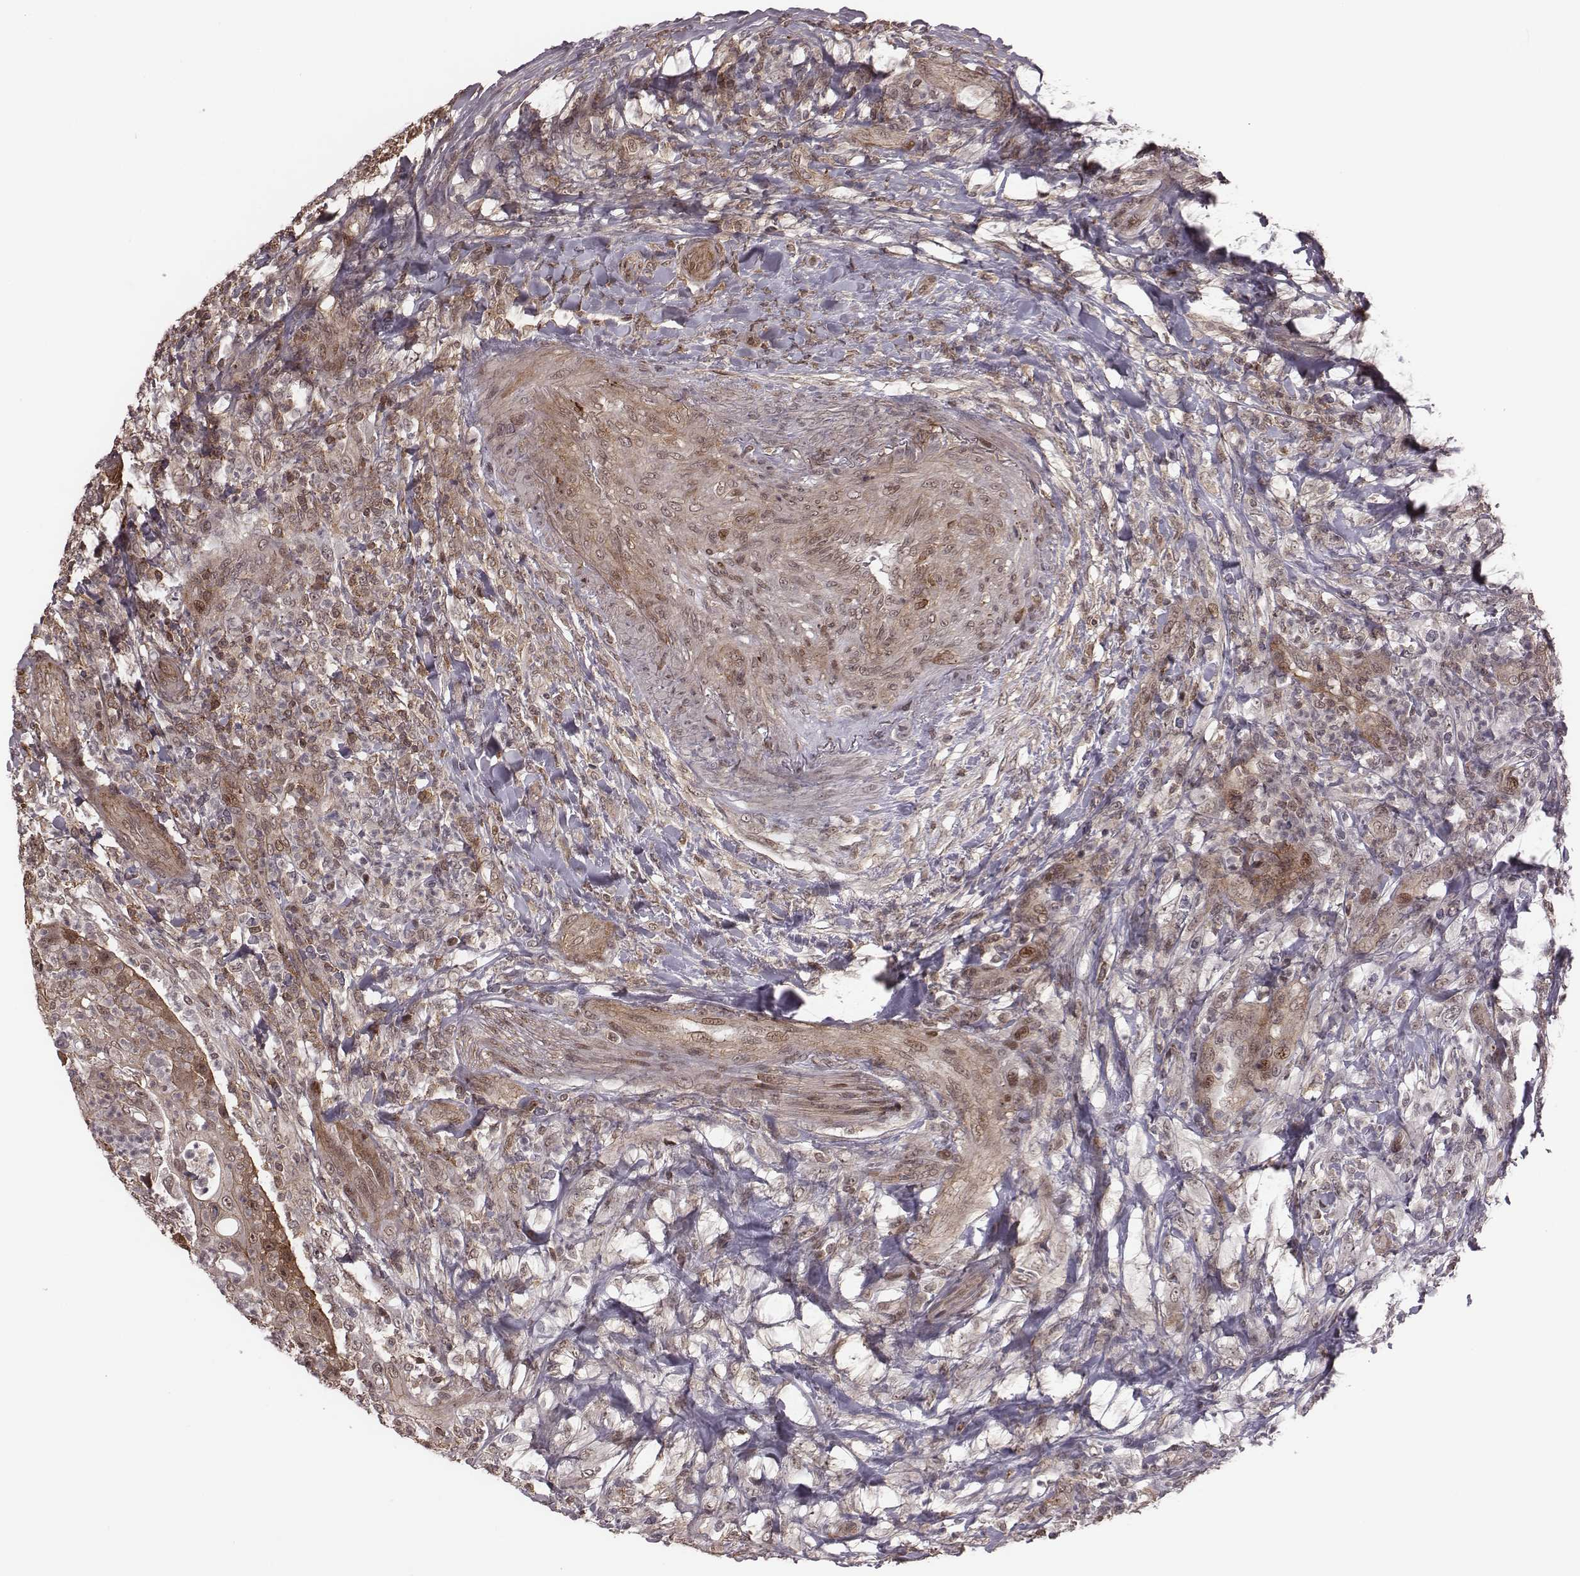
{"staining": {"intensity": "weak", "quantity": ">75%", "location": "cytoplasmic/membranous"}, "tissue": "head and neck cancer", "cell_type": "Tumor cells", "image_type": "cancer", "snomed": [{"axis": "morphology", "description": "Squamous cell carcinoma, NOS"}, {"axis": "topography", "description": "Head-Neck"}], "caption": "The immunohistochemical stain shows weak cytoplasmic/membranous positivity in tumor cells of head and neck squamous cell carcinoma tissue.", "gene": "RPL3", "patient": {"sex": "male", "age": 69}}